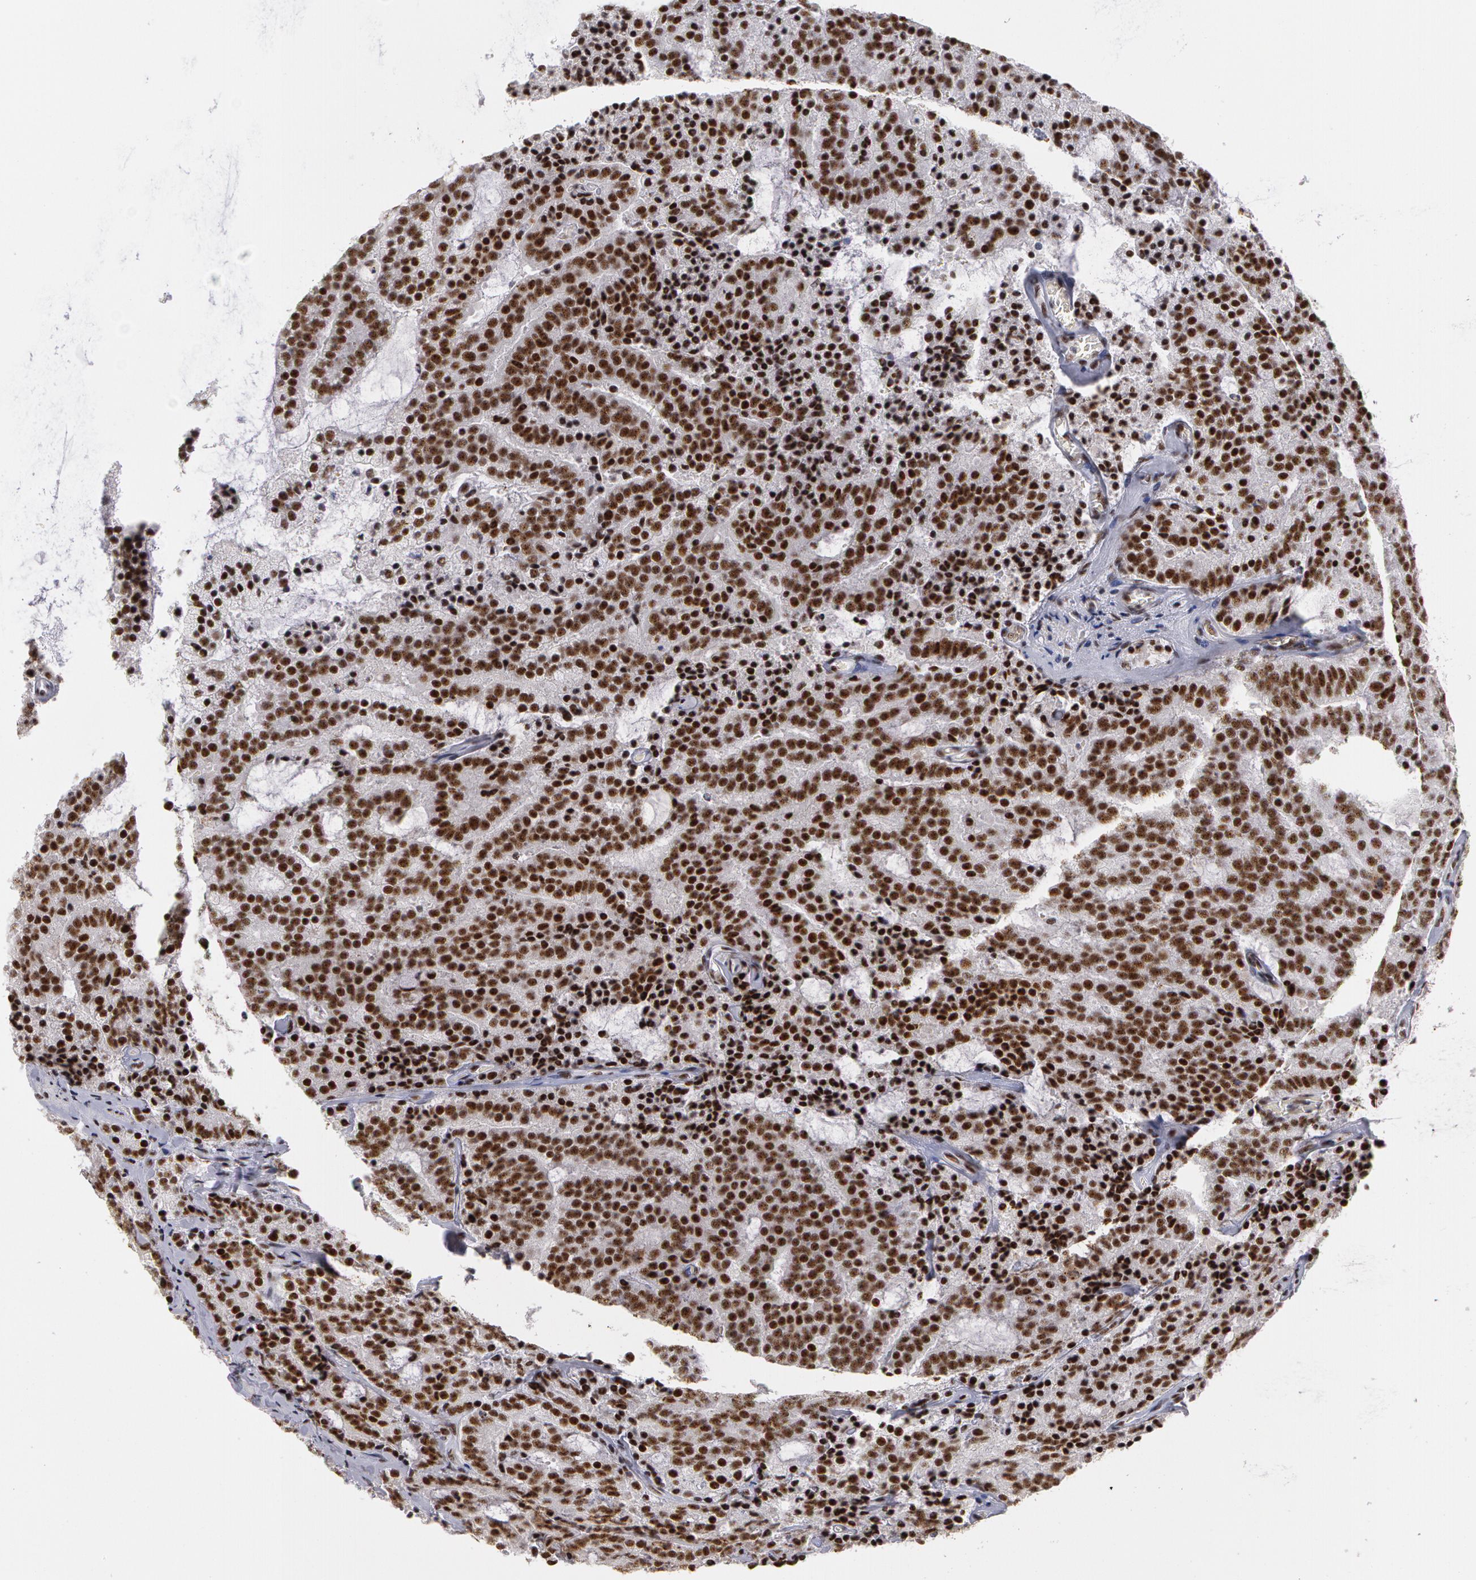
{"staining": {"intensity": "strong", "quantity": ">75%", "location": "nuclear"}, "tissue": "prostate cancer", "cell_type": "Tumor cells", "image_type": "cancer", "snomed": [{"axis": "morphology", "description": "Adenocarcinoma, Medium grade"}, {"axis": "topography", "description": "Prostate"}], "caption": "Protein analysis of medium-grade adenocarcinoma (prostate) tissue displays strong nuclear positivity in approximately >75% of tumor cells.", "gene": "PNN", "patient": {"sex": "male", "age": 65}}